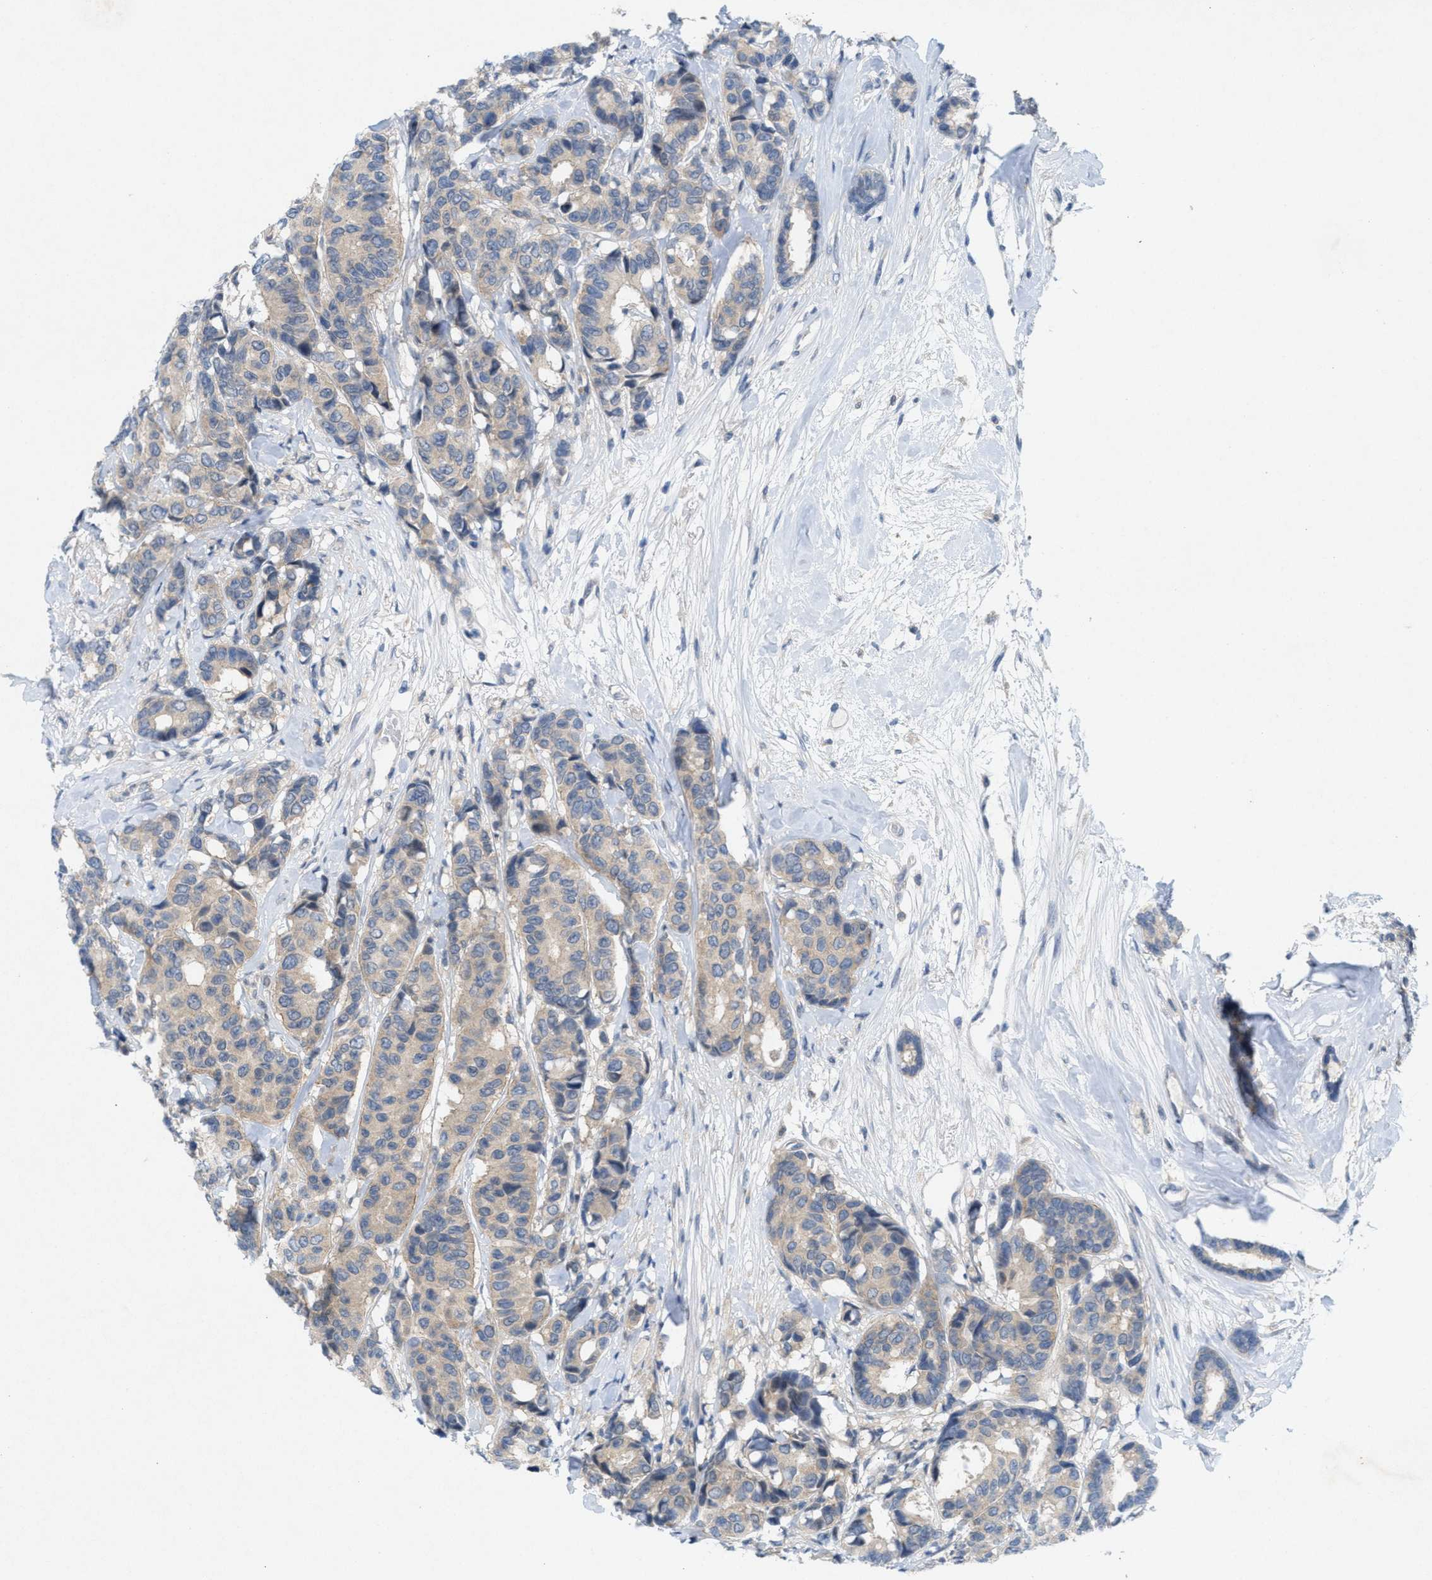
{"staining": {"intensity": "weak", "quantity": ">75%", "location": "cytoplasmic/membranous"}, "tissue": "breast cancer", "cell_type": "Tumor cells", "image_type": "cancer", "snomed": [{"axis": "morphology", "description": "Duct carcinoma"}, {"axis": "topography", "description": "Breast"}], "caption": "Protein staining of invasive ductal carcinoma (breast) tissue displays weak cytoplasmic/membranous staining in about >75% of tumor cells.", "gene": "WIPI2", "patient": {"sex": "female", "age": 87}}